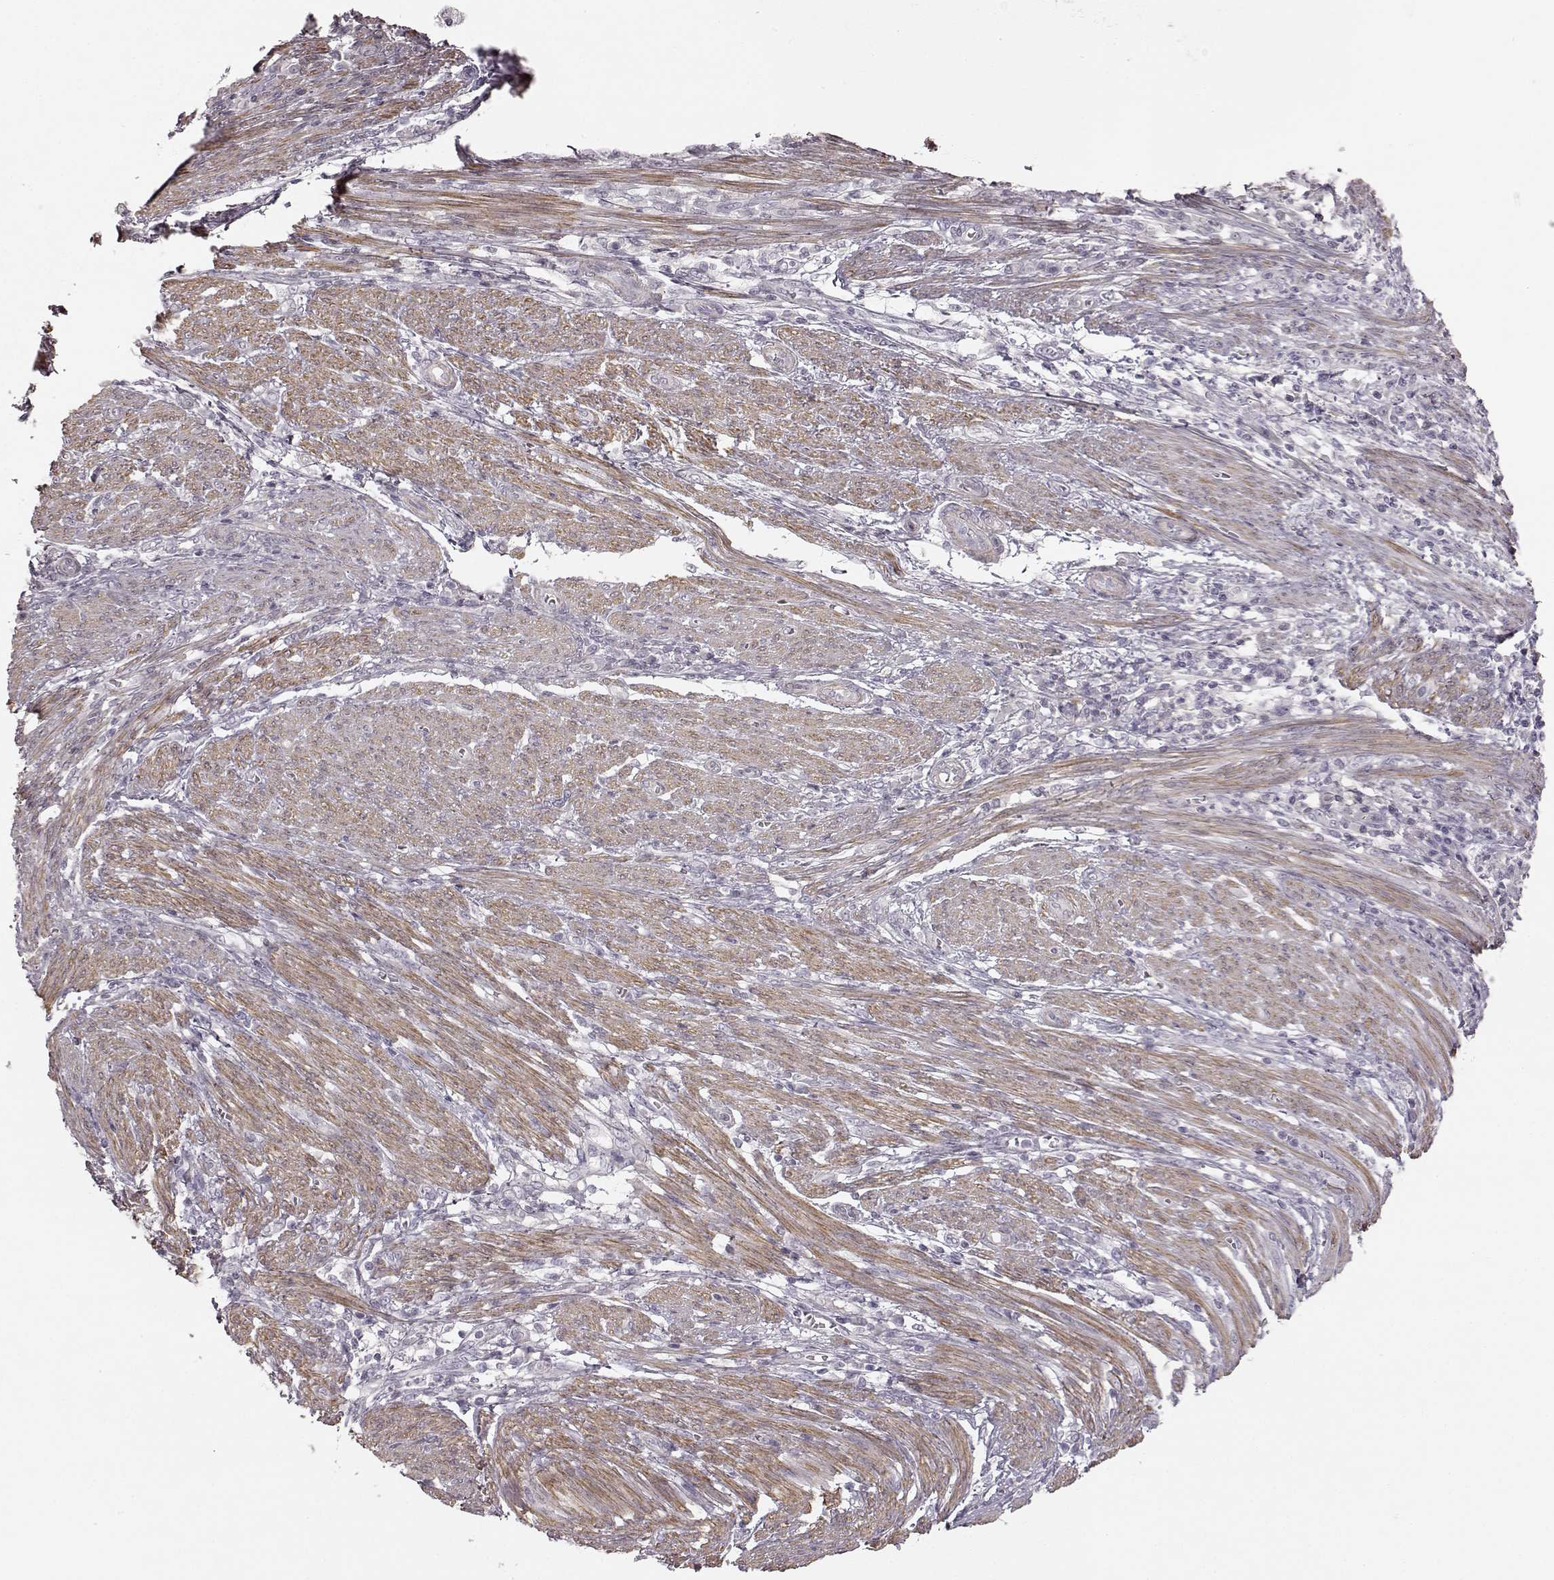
{"staining": {"intensity": "negative", "quantity": "none", "location": "none"}, "tissue": "endometrial cancer", "cell_type": "Tumor cells", "image_type": "cancer", "snomed": [{"axis": "morphology", "description": "Adenocarcinoma, NOS"}, {"axis": "topography", "description": "Endometrium"}], "caption": "Immunohistochemistry (IHC) photomicrograph of human endometrial adenocarcinoma stained for a protein (brown), which displays no positivity in tumor cells. (Immunohistochemistry, brightfield microscopy, high magnification).", "gene": "PRLHR", "patient": {"sex": "female", "age": 79}}